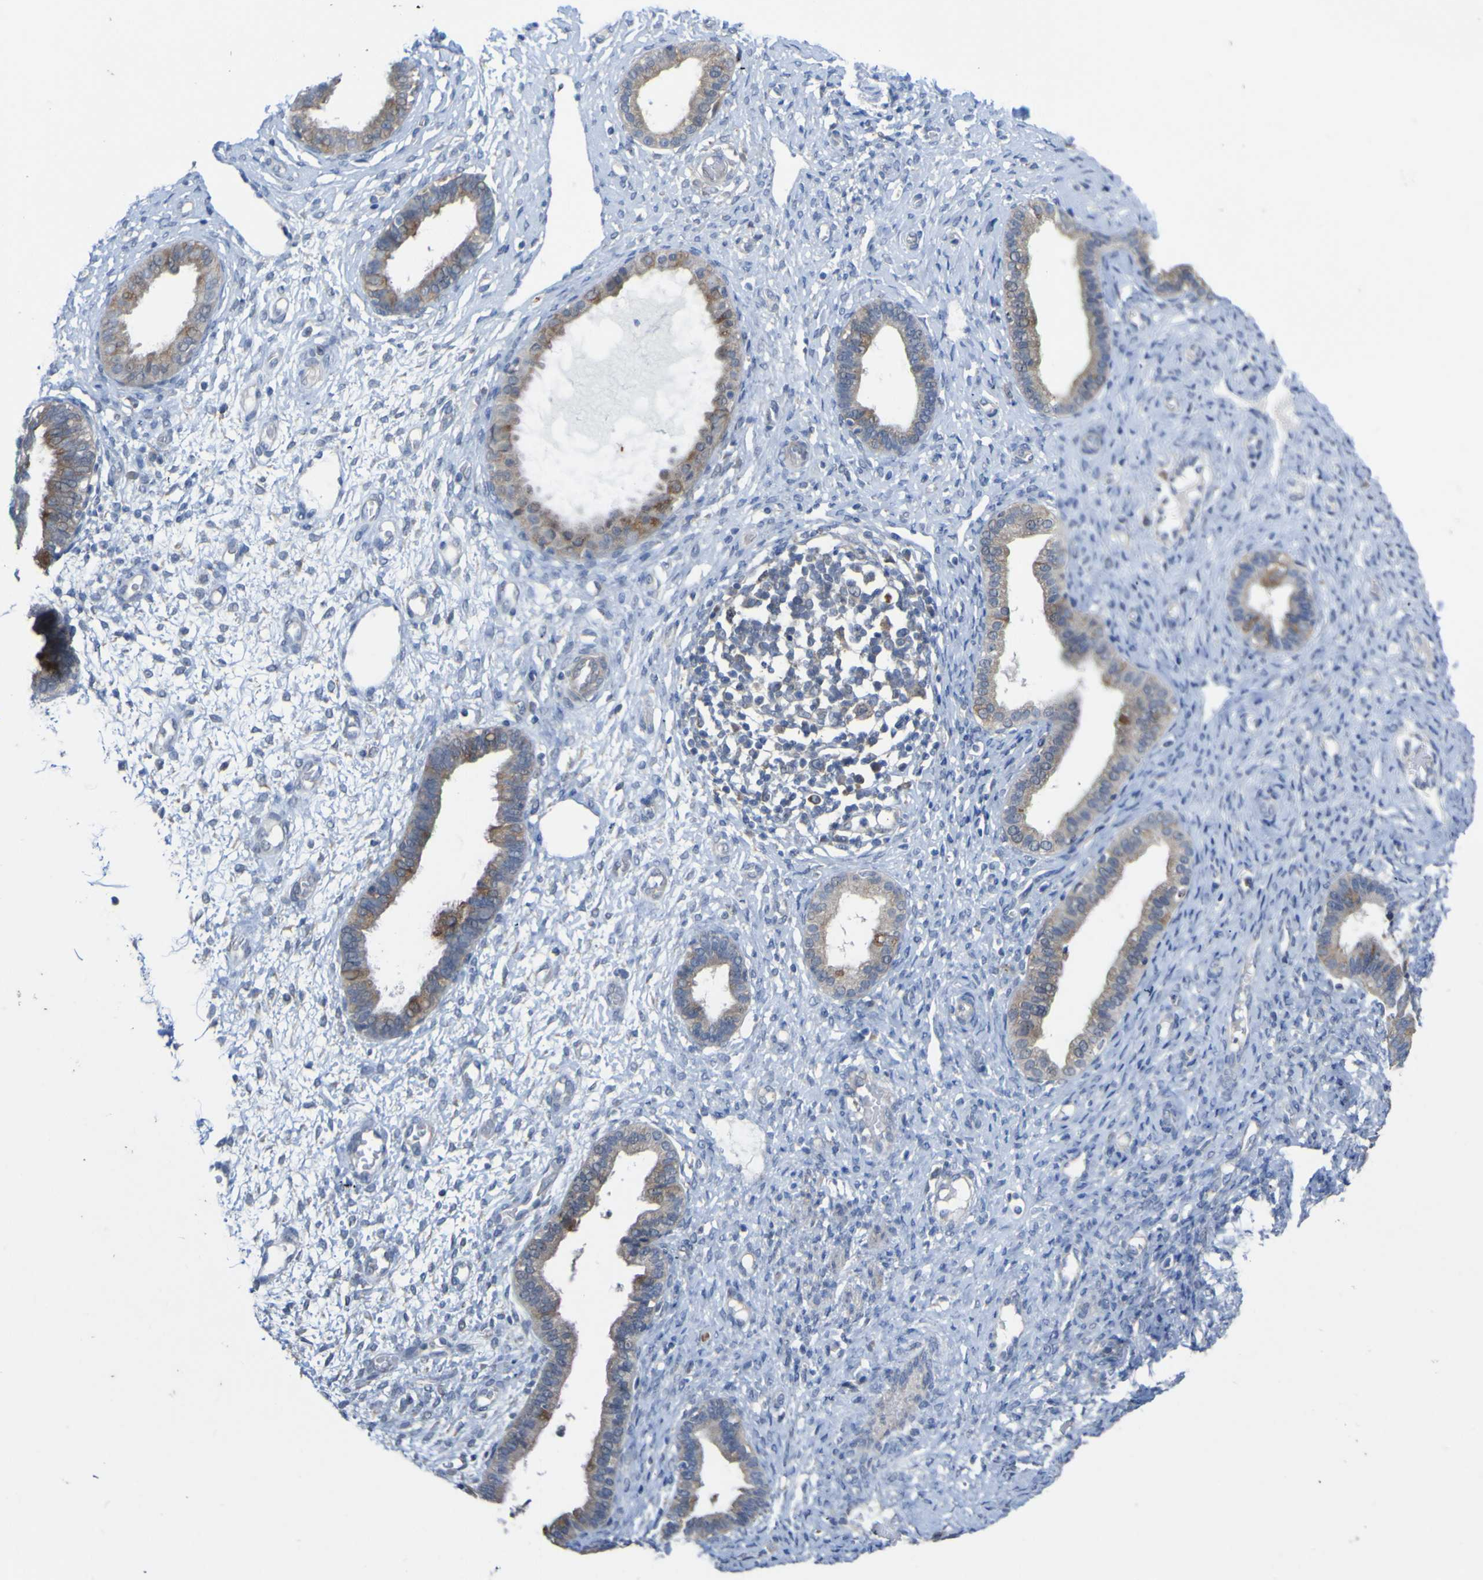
{"staining": {"intensity": "weak", "quantity": "<25%", "location": "cytoplasmic/membranous"}, "tissue": "endometrium", "cell_type": "Cells in endometrial stroma", "image_type": "normal", "snomed": [{"axis": "morphology", "description": "Normal tissue, NOS"}, {"axis": "topography", "description": "Endometrium"}], "caption": "A photomicrograph of human endometrium is negative for staining in cells in endometrial stroma. The staining is performed using DAB brown chromogen with nuclei counter-stained in using hematoxylin.", "gene": "TNFRSF11A", "patient": {"sex": "female", "age": 61}}